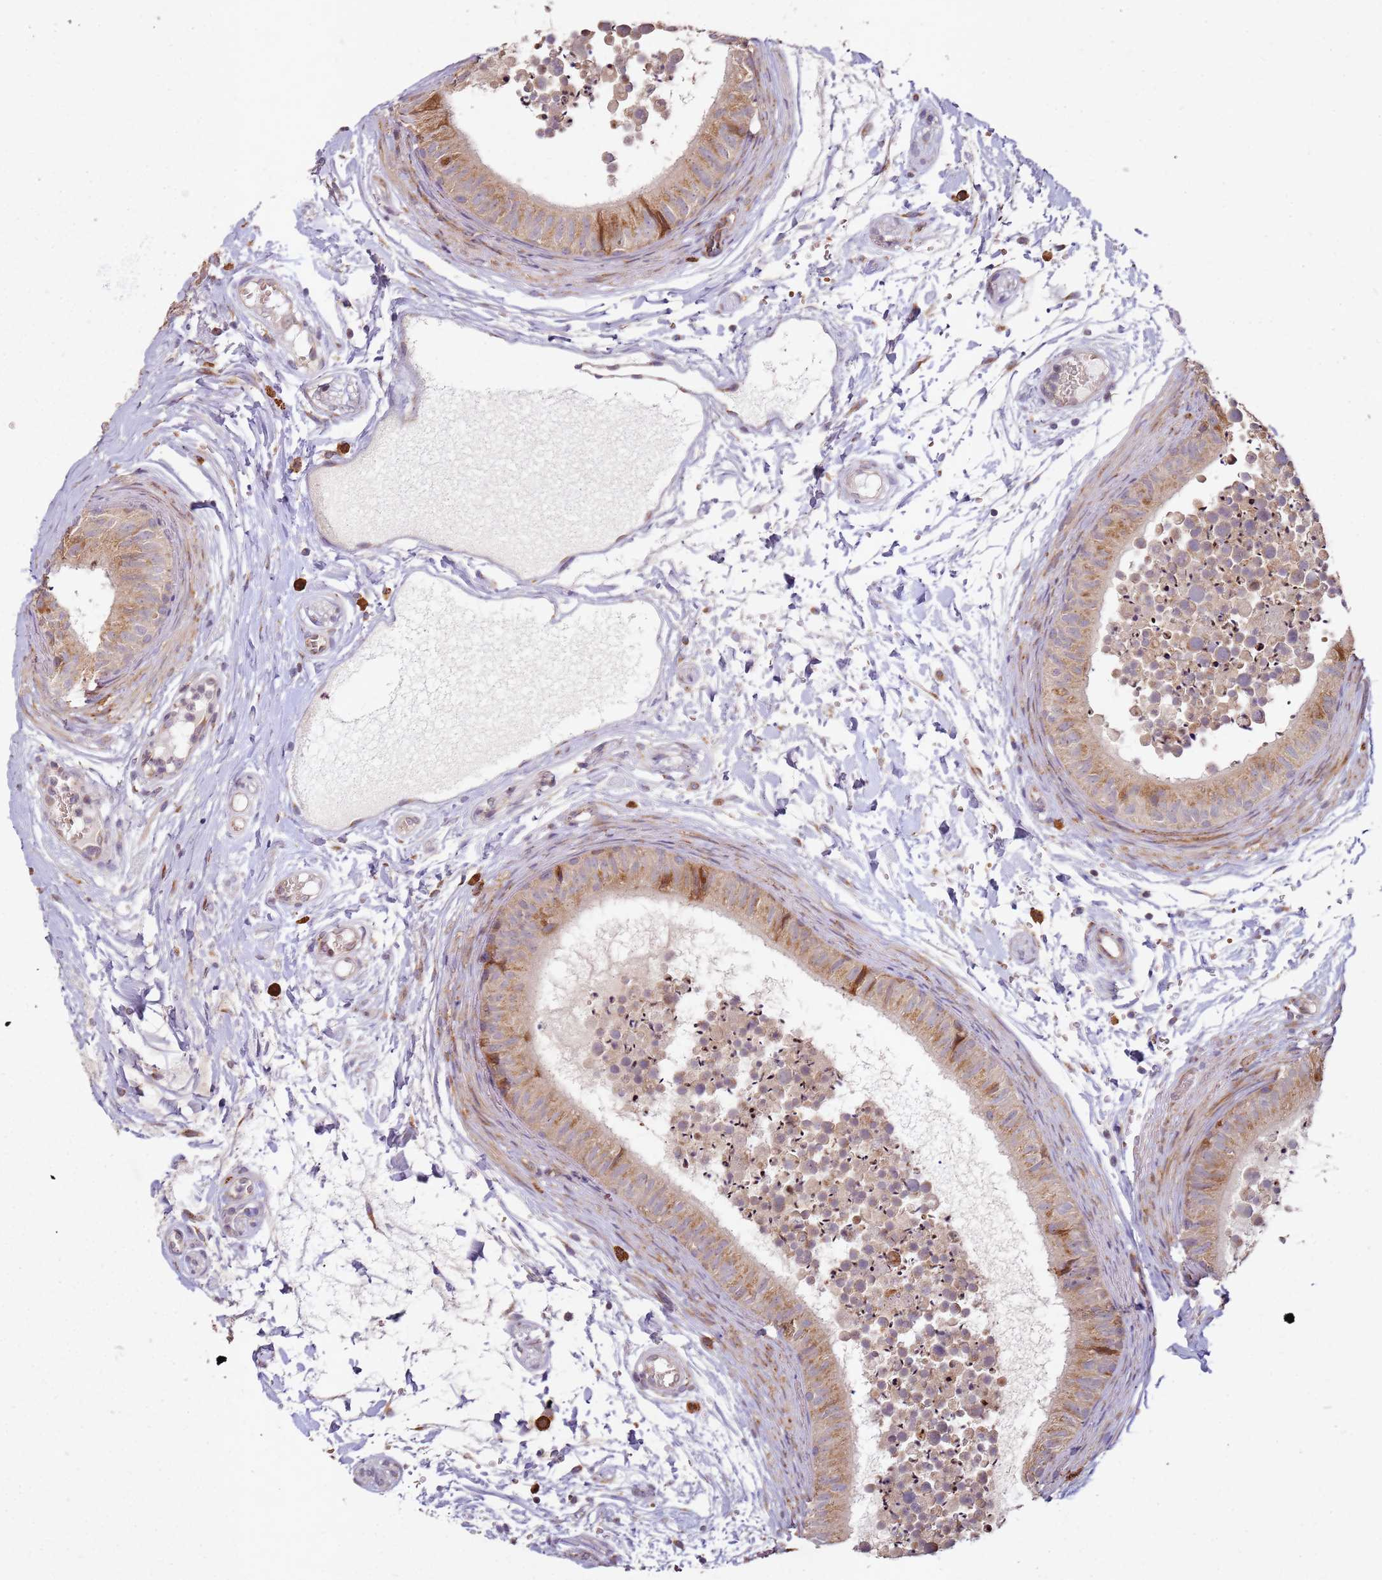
{"staining": {"intensity": "strong", "quantity": "25%-75%", "location": "cytoplasmic/membranous"}, "tissue": "epididymis", "cell_type": "Glandular cells", "image_type": "normal", "snomed": [{"axis": "morphology", "description": "Normal tissue, NOS"}, {"axis": "topography", "description": "Epididymis"}], "caption": "Brown immunohistochemical staining in benign epididymis demonstrates strong cytoplasmic/membranous positivity in approximately 25%-75% of glandular cells.", "gene": "ARFRP1", "patient": {"sex": "male", "age": 15}}